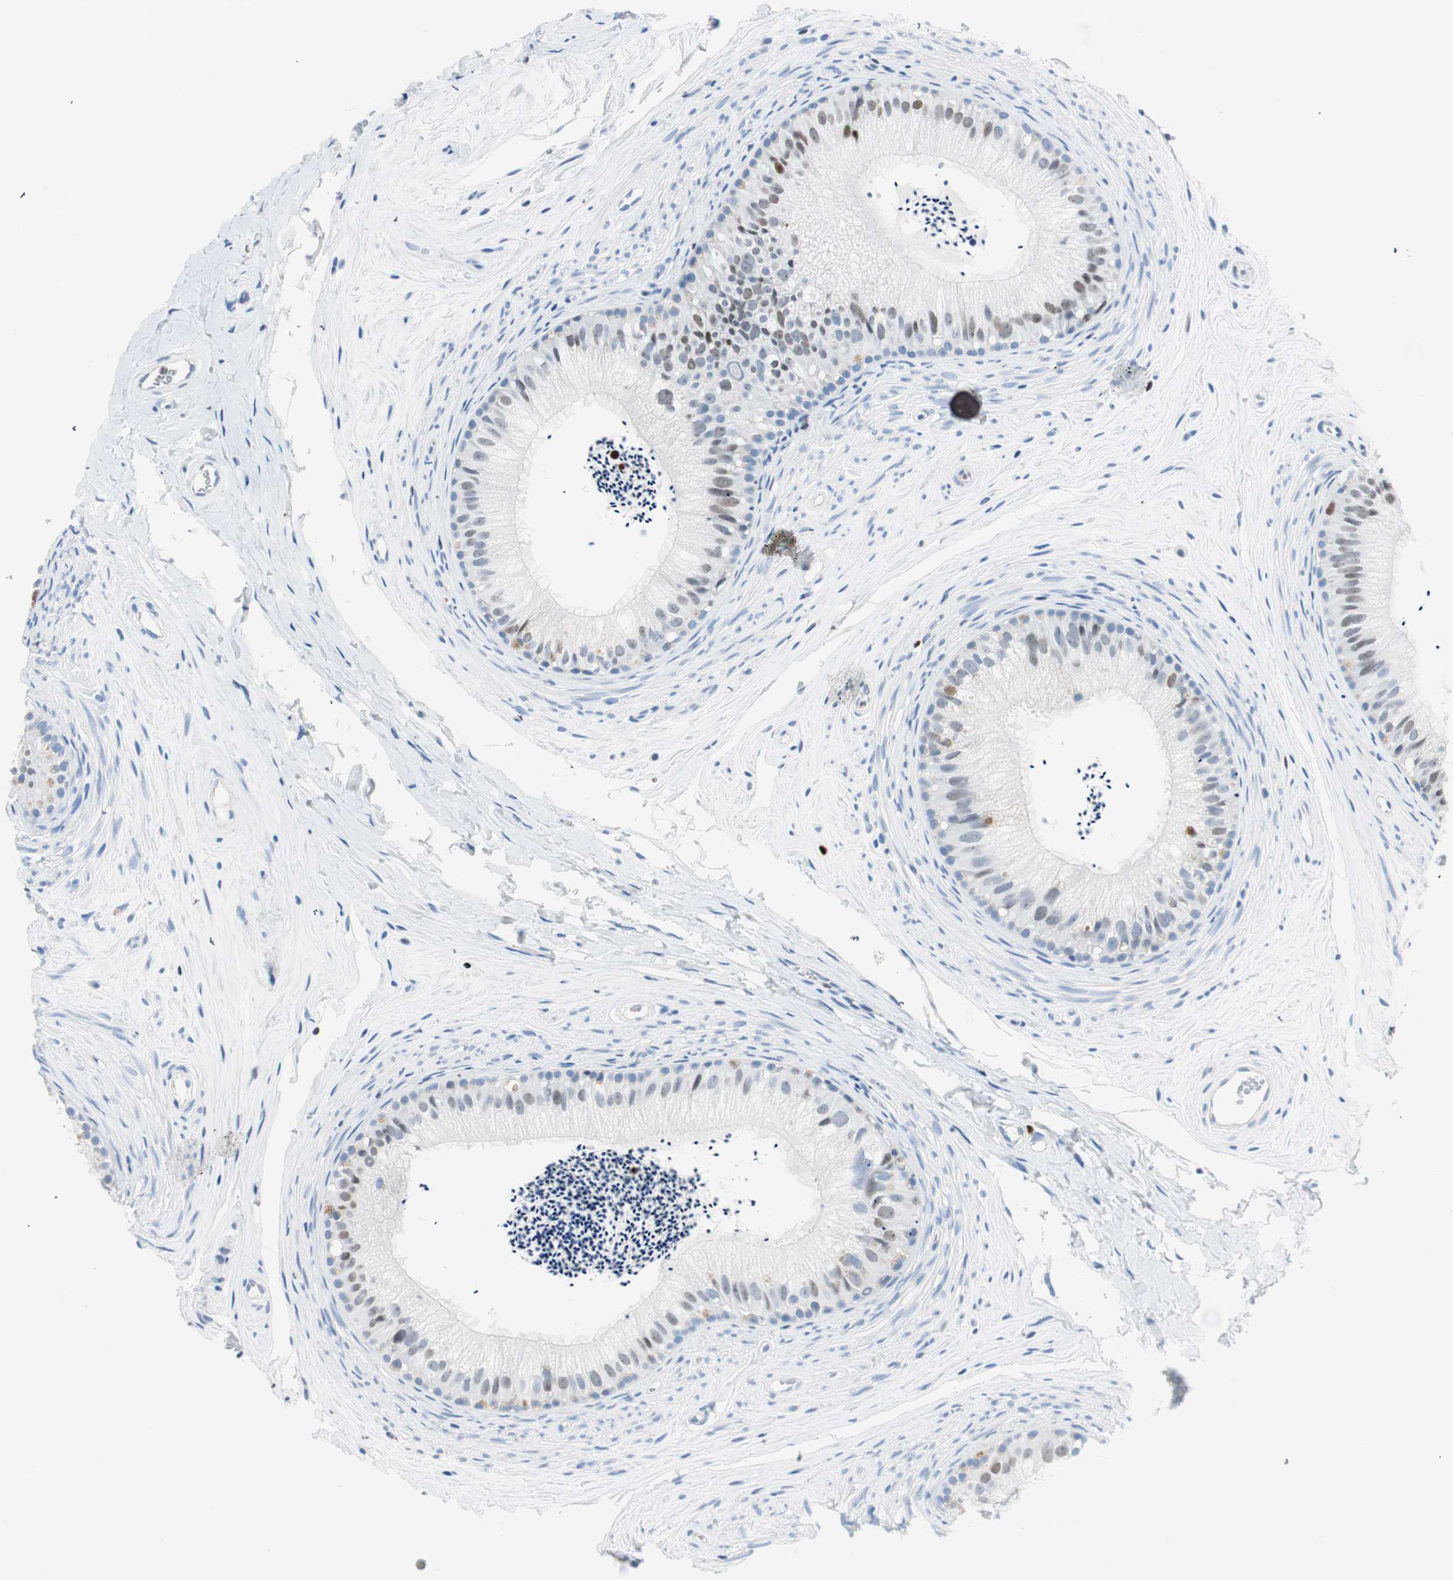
{"staining": {"intensity": "weak", "quantity": "25%-75%", "location": "nuclear"}, "tissue": "epididymis", "cell_type": "Glandular cells", "image_type": "normal", "snomed": [{"axis": "morphology", "description": "Normal tissue, NOS"}, {"axis": "topography", "description": "Epididymis"}], "caption": "DAB immunohistochemical staining of normal epididymis exhibits weak nuclear protein staining in about 25%-75% of glandular cells.", "gene": "EZH2", "patient": {"sex": "male", "age": 56}}